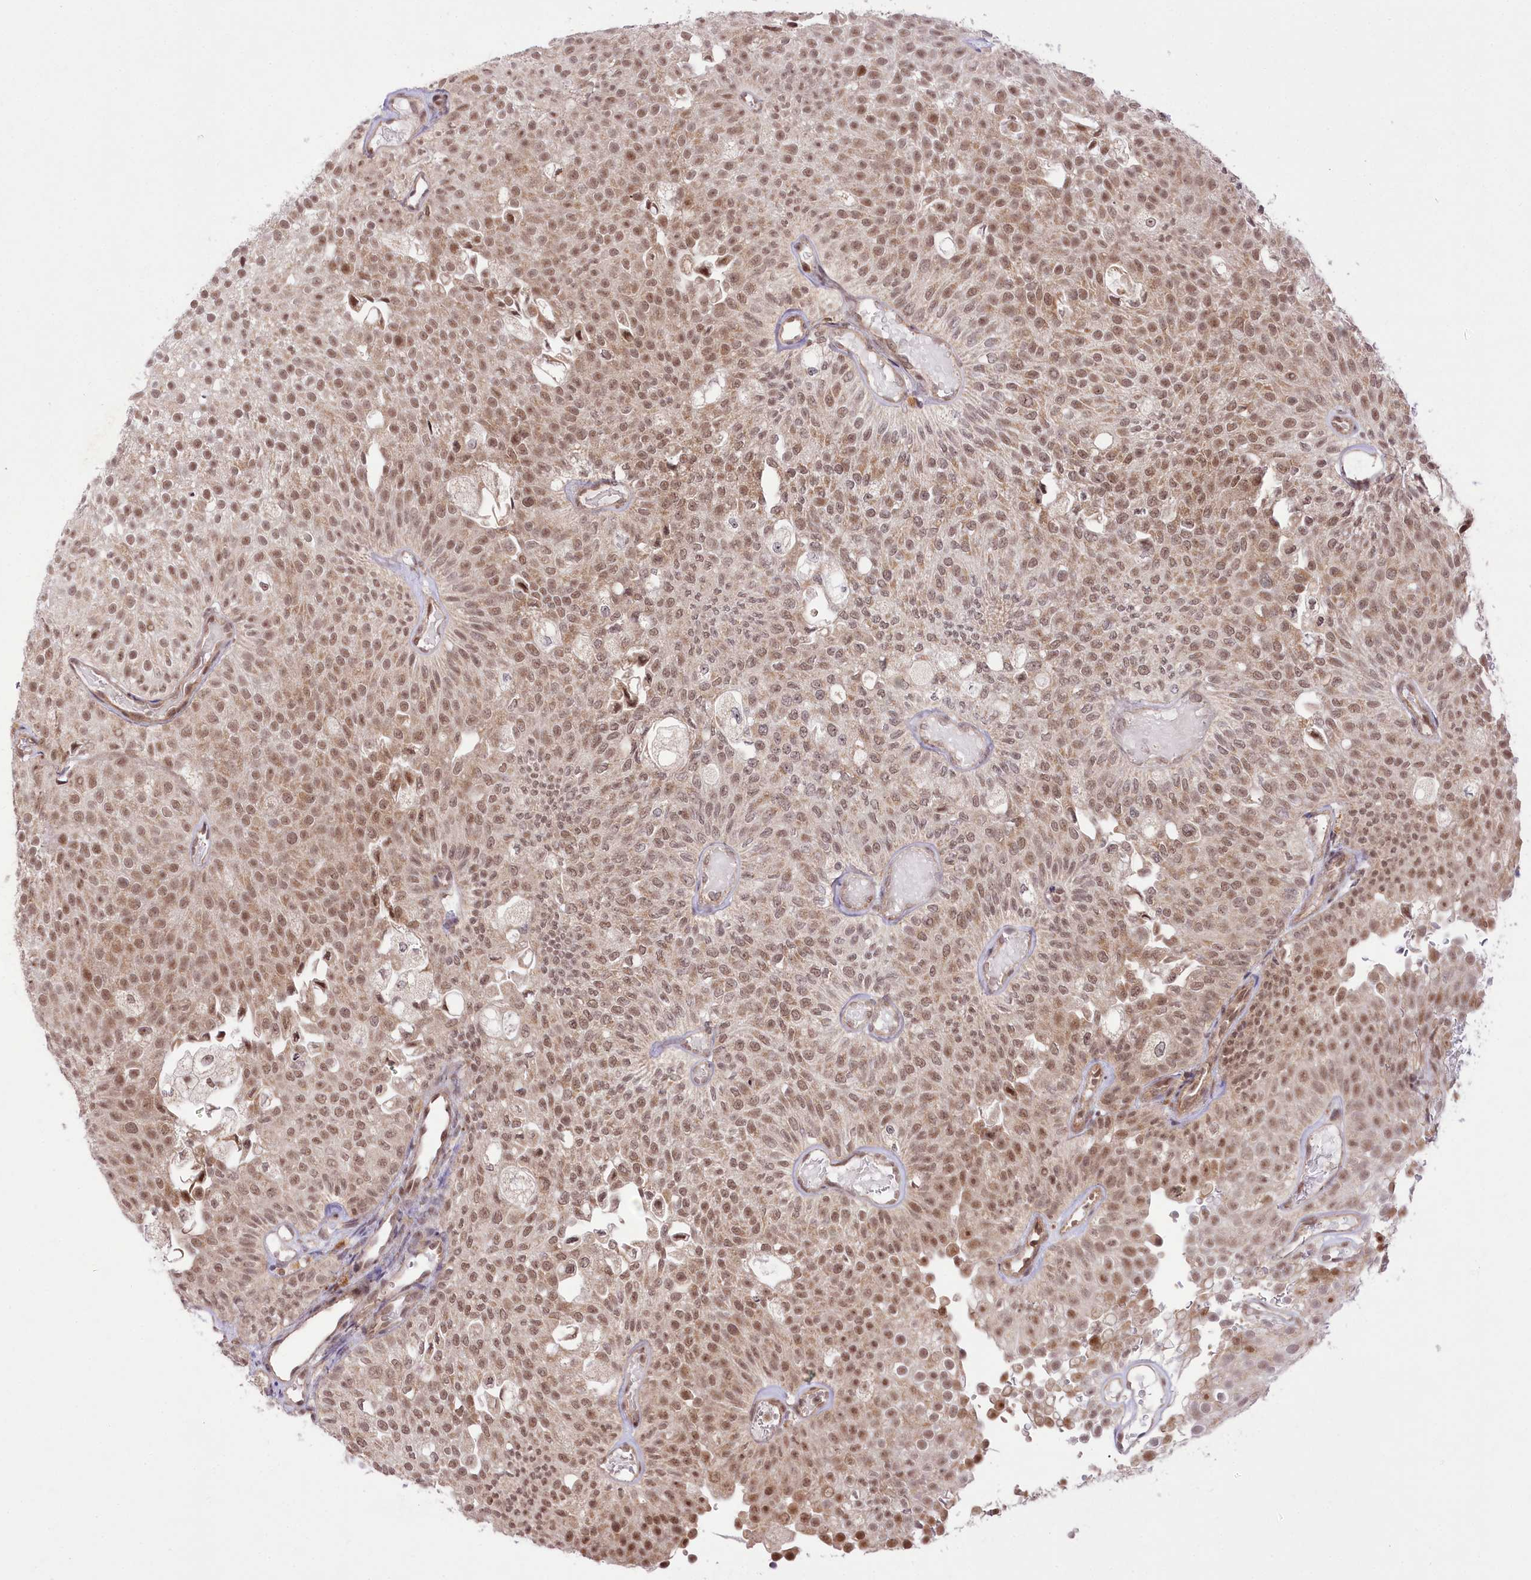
{"staining": {"intensity": "moderate", "quantity": ">75%", "location": "nuclear"}, "tissue": "urothelial cancer", "cell_type": "Tumor cells", "image_type": "cancer", "snomed": [{"axis": "morphology", "description": "Urothelial carcinoma, Low grade"}, {"axis": "topography", "description": "Urinary bladder"}], "caption": "A histopathology image showing moderate nuclear staining in approximately >75% of tumor cells in low-grade urothelial carcinoma, as visualized by brown immunohistochemical staining.", "gene": "ZMAT2", "patient": {"sex": "male", "age": 78}}